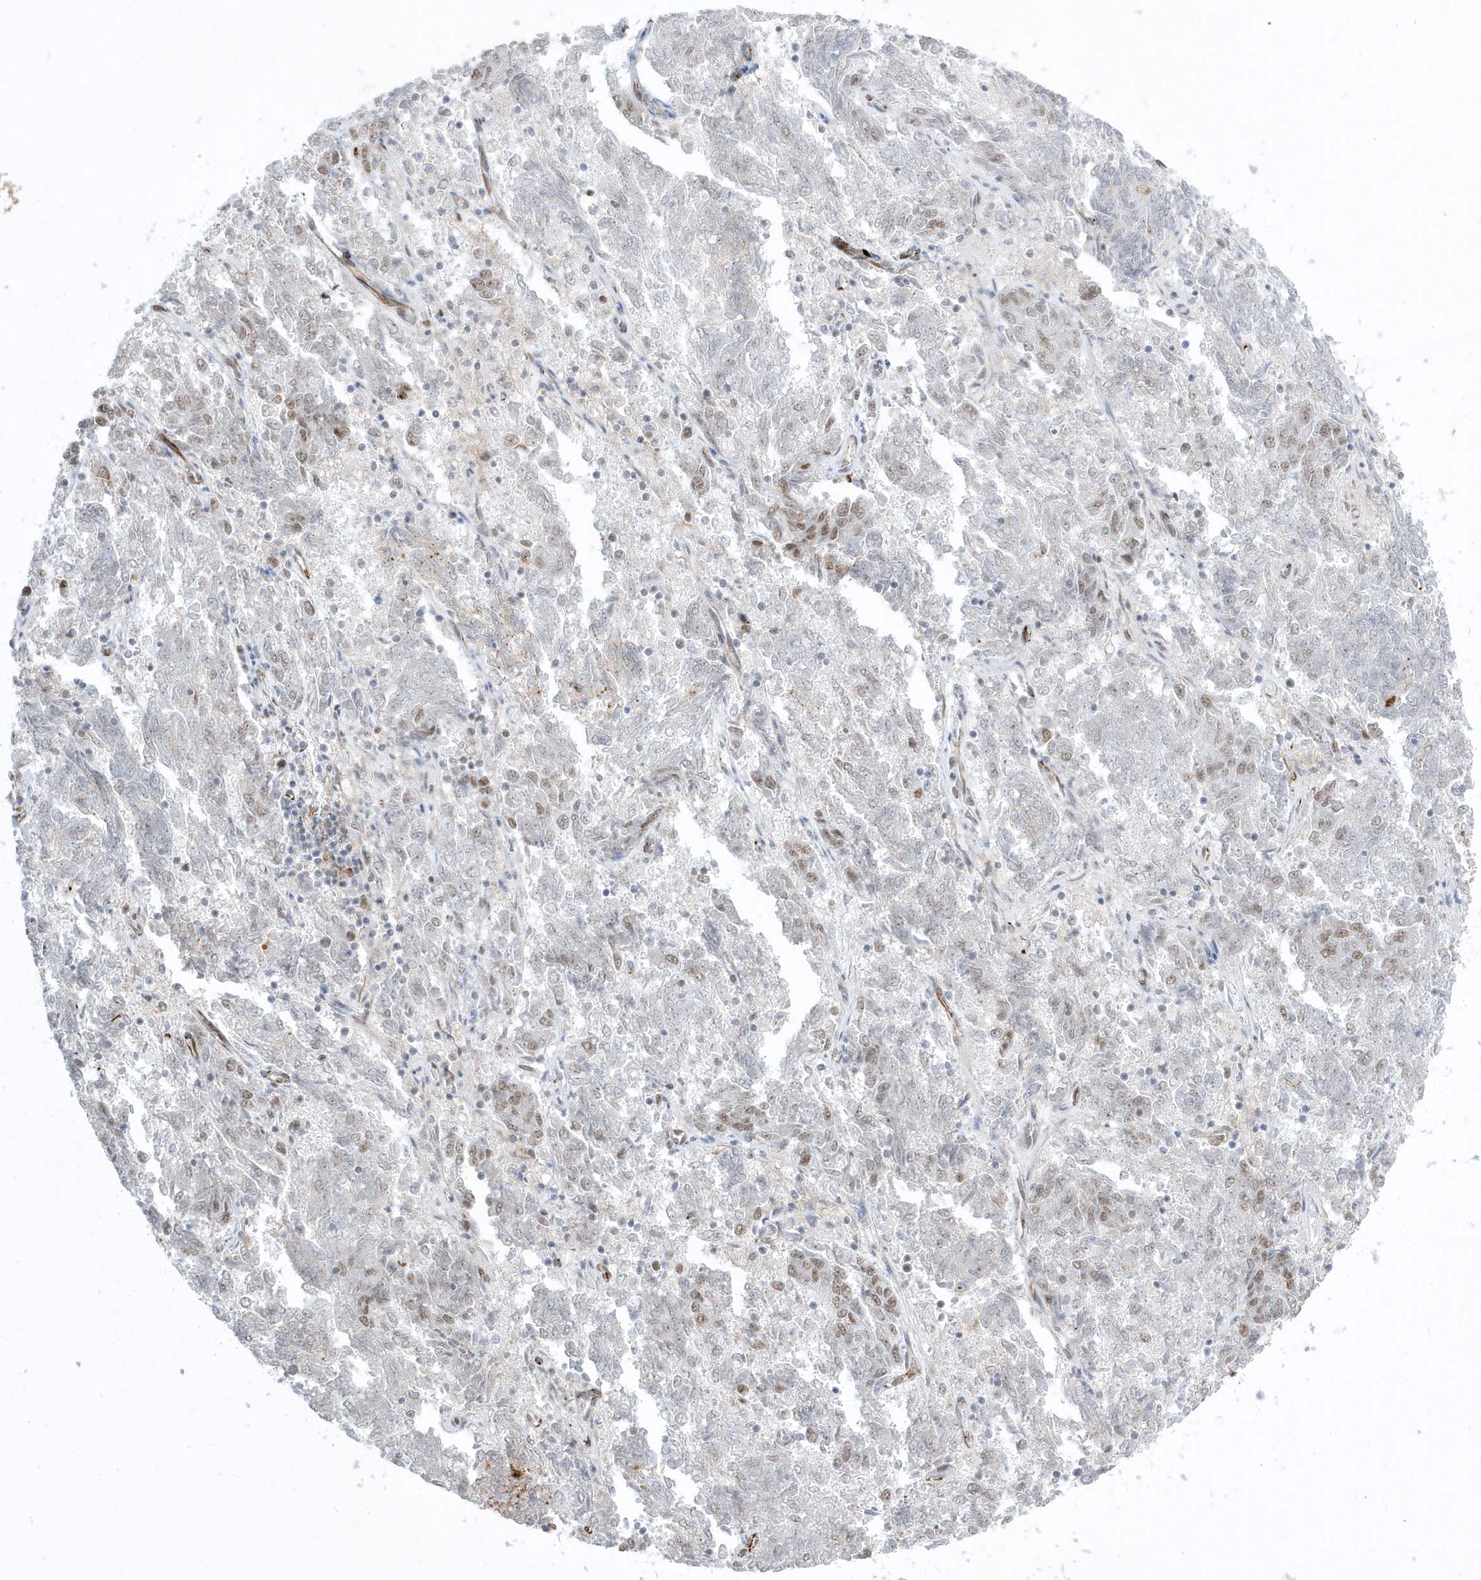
{"staining": {"intensity": "moderate", "quantity": "<25%", "location": "nuclear"}, "tissue": "endometrial cancer", "cell_type": "Tumor cells", "image_type": "cancer", "snomed": [{"axis": "morphology", "description": "Adenocarcinoma, NOS"}, {"axis": "topography", "description": "Endometrium"}], "caption": "The immunohistochemical stain highlights moderate nuclear expression in tumor cells of endometrial cancer (adenocarcinoma) tissue.", "gene": "ADAMTSL3", "patient": {"sex": "female", "age": 80}}